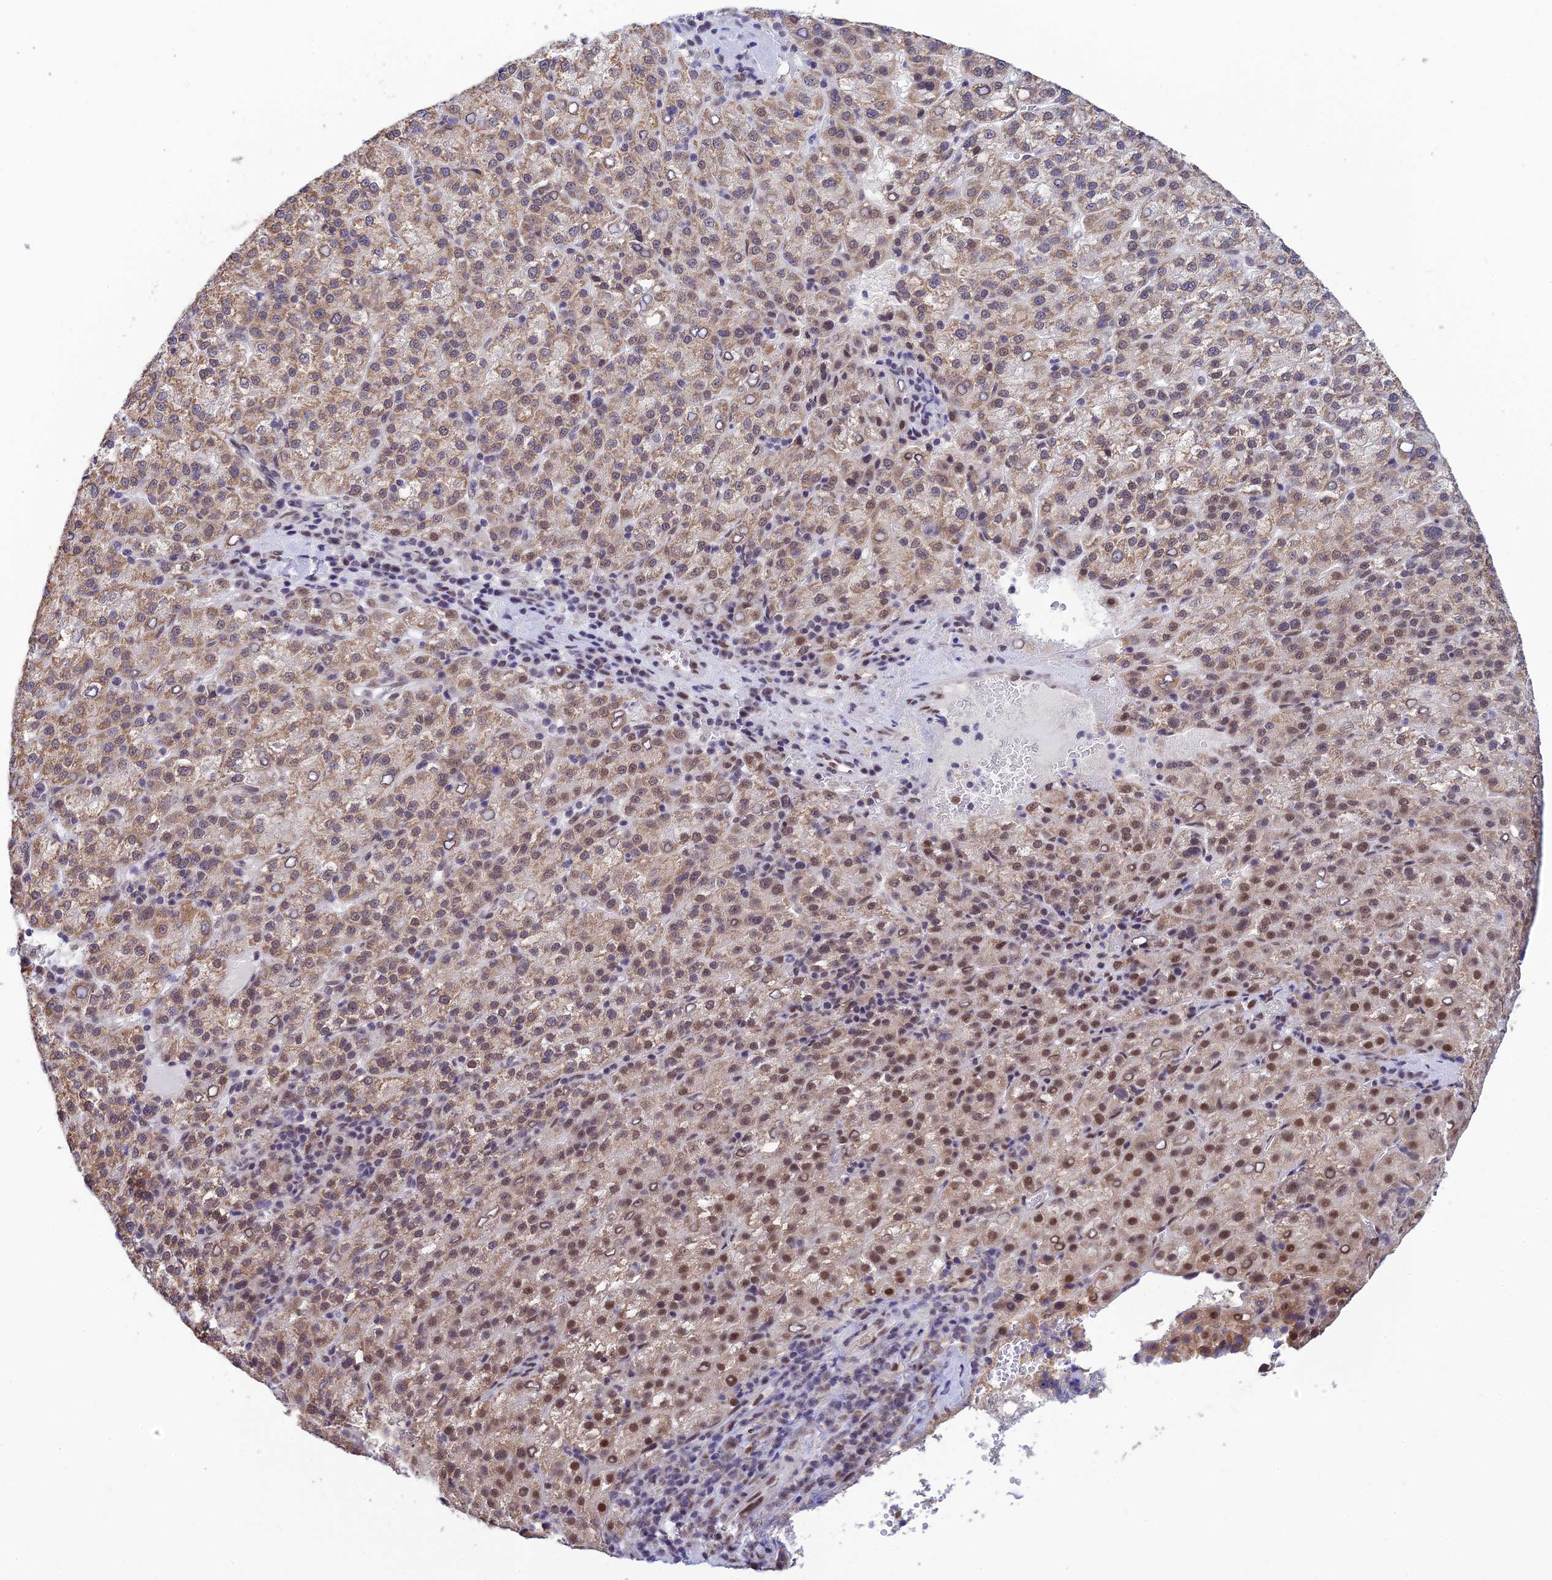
{"staining": {"intensity": "moderate", "quantity": ">75%", "location": "cytoplasmic/membranous,nuclear"}, "tissue": "liver cancer", "cell_type": "Tumor cells", "image_type": "cancer", "snomed": [{"axis": "morphology", "description": "Carcinoma, Hepatocellular, NOS"}, {"axis": "topography", "description": "Liver"}], "caption": "High-magnification brightfield microscopy of hepatocellular carcinoma (liver) stained with DAB (brown) and counterstained with hematoxylin (blue). tumor cells exhibit moderate cytoplasmic/membranous and nuclear expression is seen in about>75% of cells.", "gene": "C2orf49", "patient": {"sex": "female", "age": 58}}